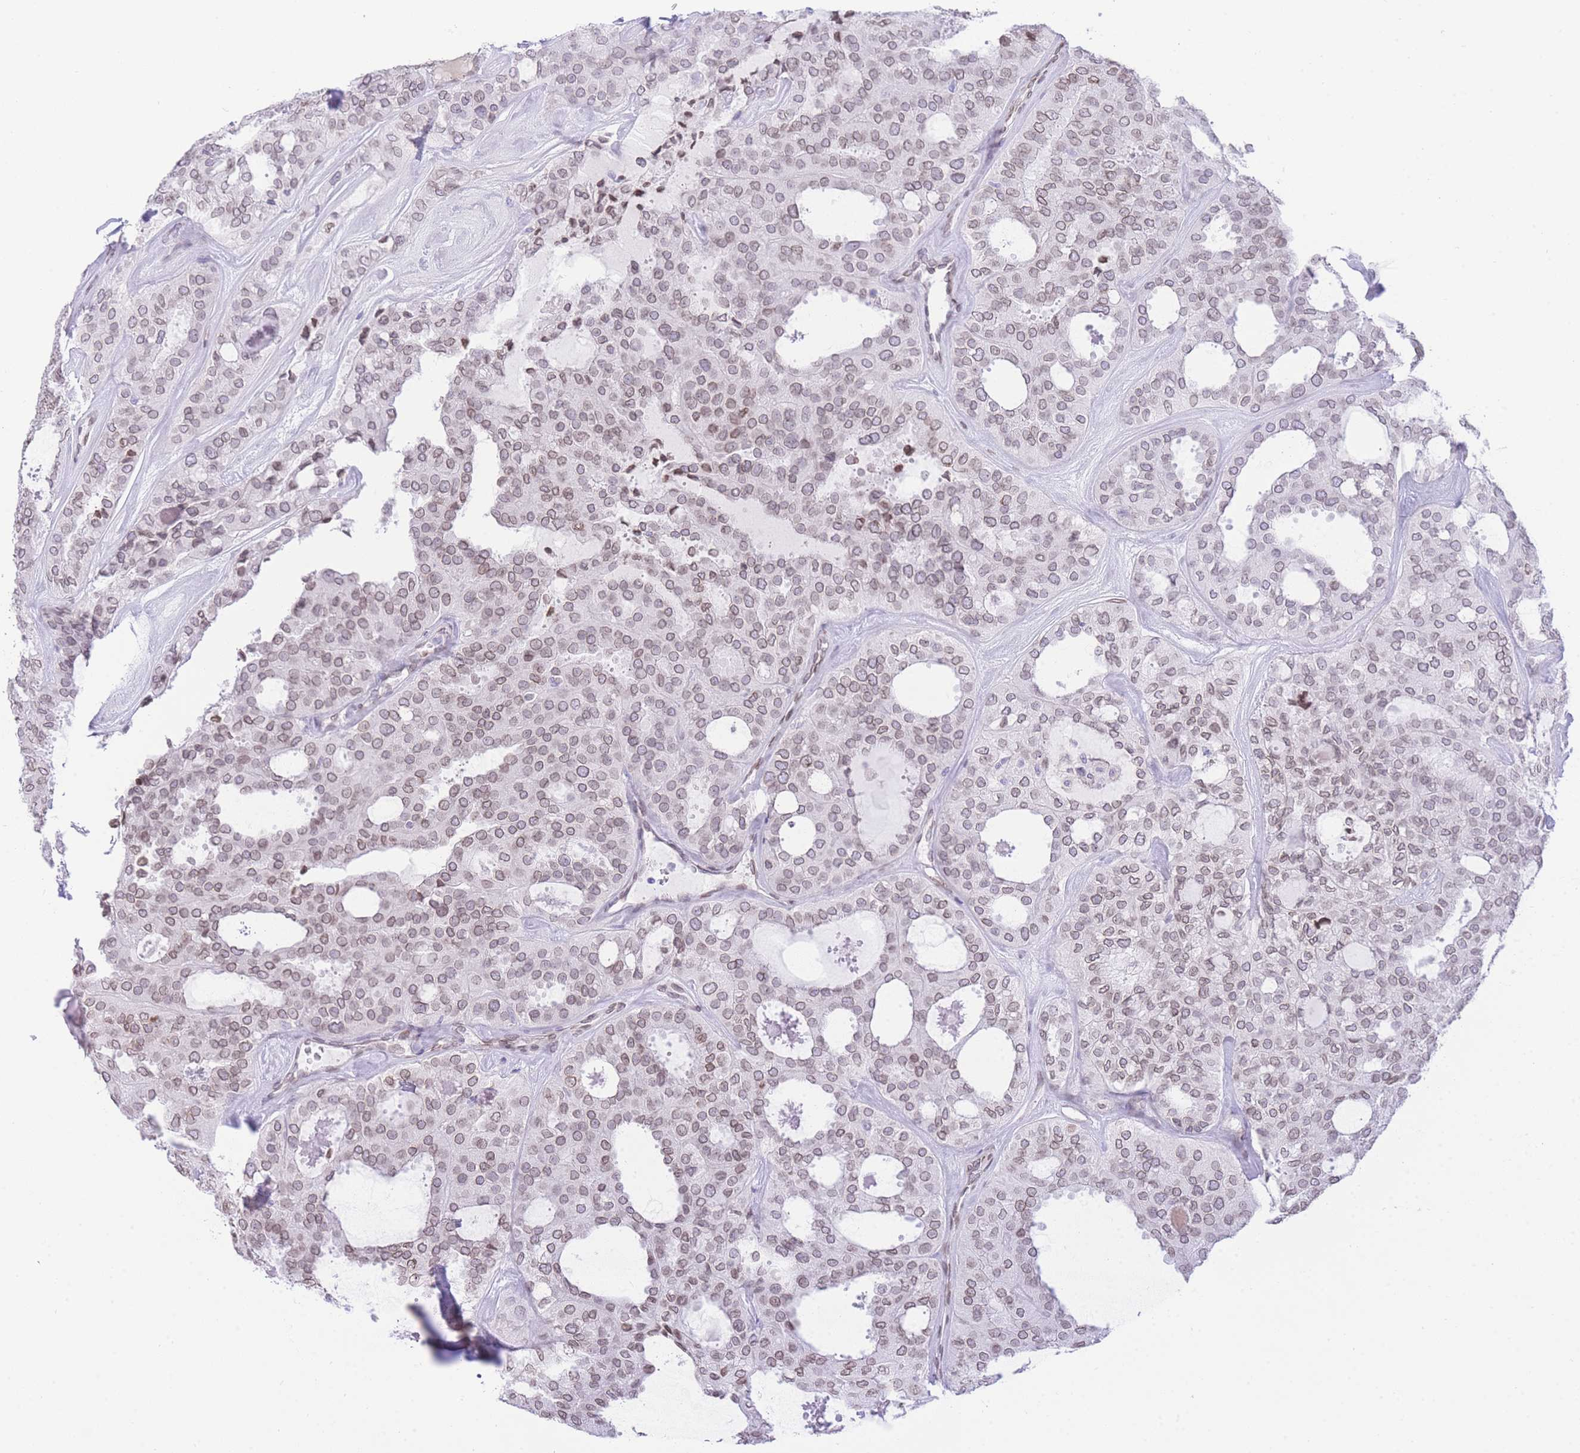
{"staining": {"intensity": "weak", "quantity": ">75%", "location": "cytoplasmic/membranous,nuclear"}, "tissue": "thyroid cancer", "cell_type": "Tumor cells", "image_type": "cancer", "snomed": [{"axis": "morphology", "description": "Follicular adenoma carcinoma, NOS"}, {"axis": "topography", "description": "Thyroid gland"}], "caption": "There is low levels of weak cytoplasmic/membranous and nuclear positivity in tumor cells of thyroid follicular adenoma carcinoma, as demonstrated by immunohistochemical staining (brown color).", "gene": "OR10AD1", "patient": {"sex": "male", "age": 75}}